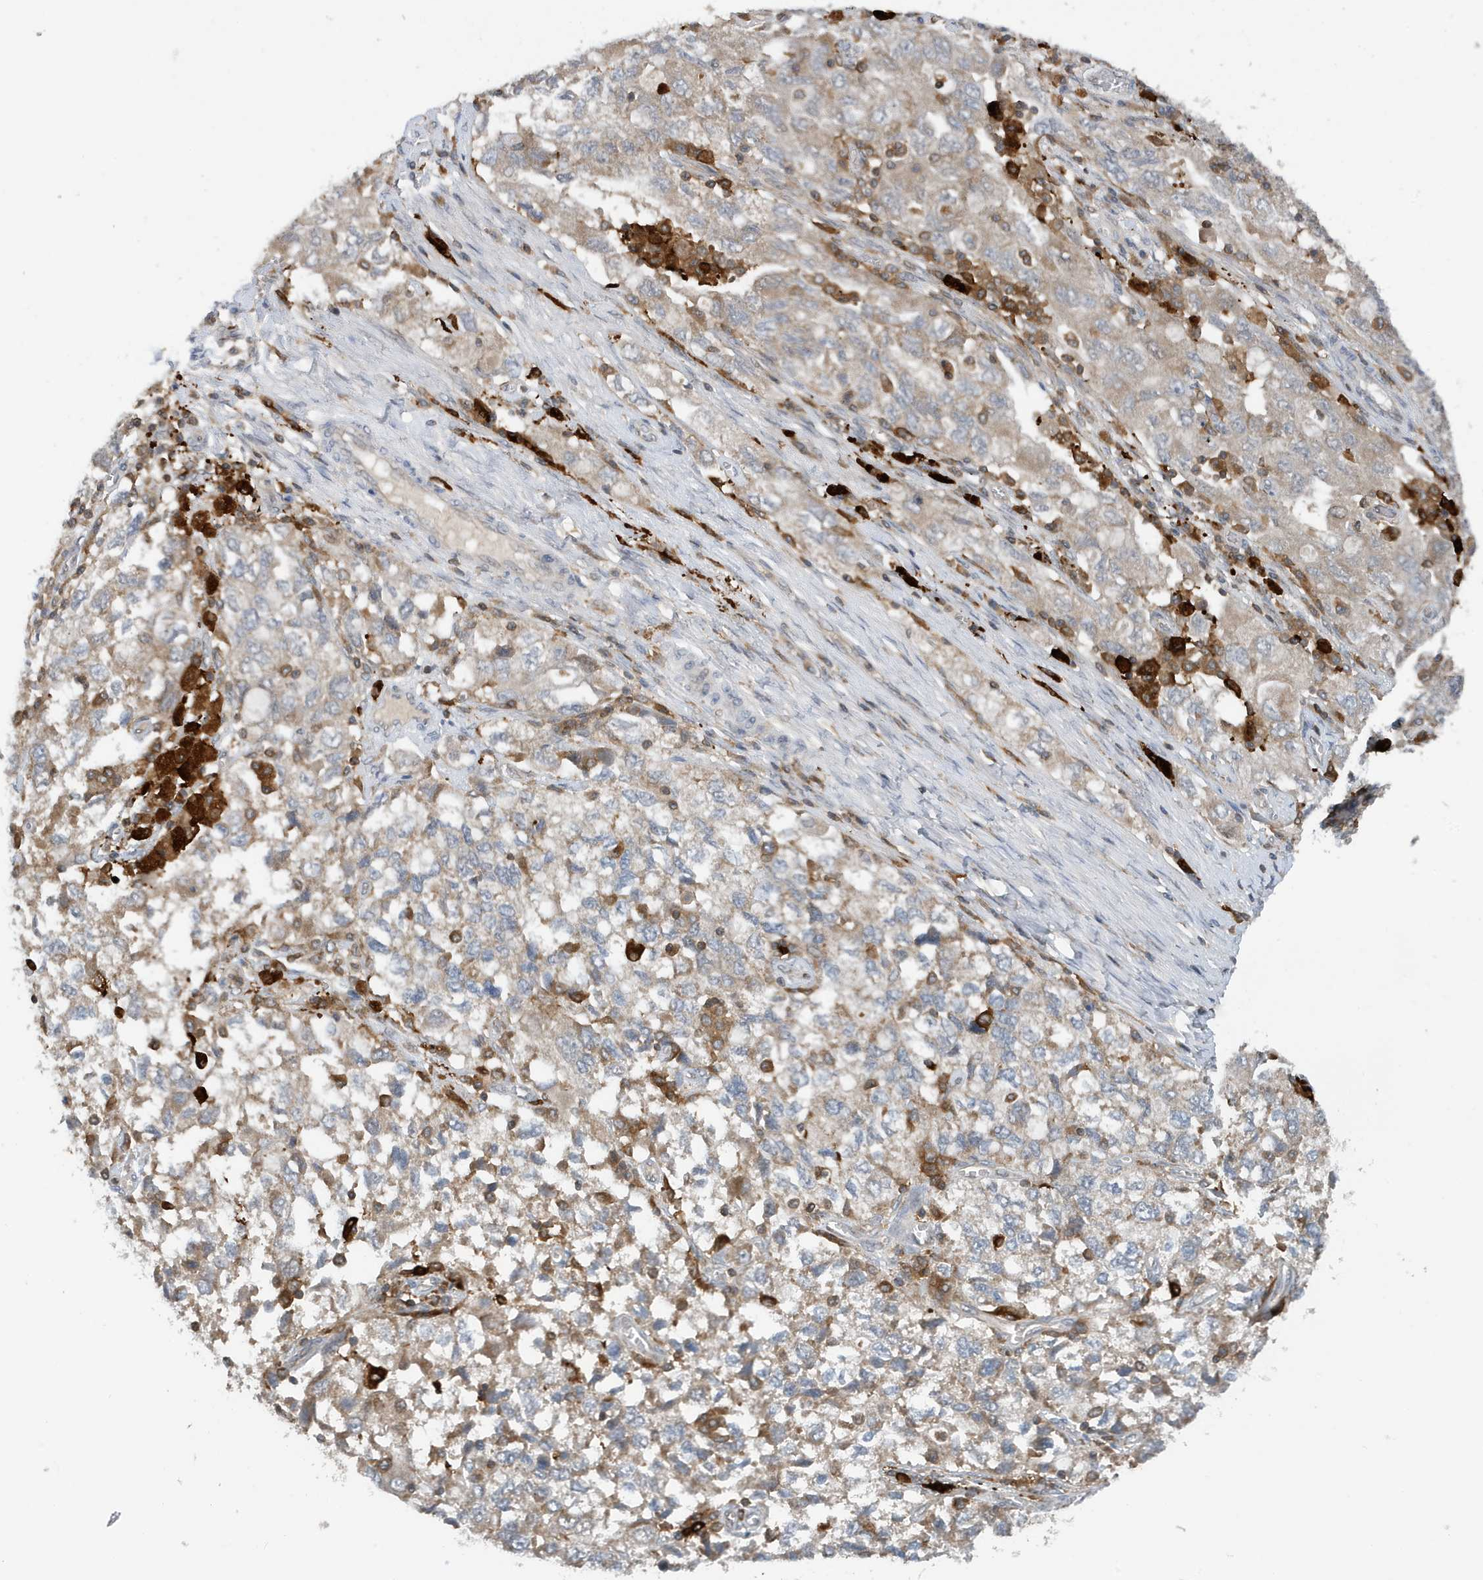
{"staining": {"intensity": "negative", "quantity": "none", "location": "none"}, "tissue": "ovarian cancer", "cell_type": "Tumor cells", "image_type": "cancer", "snomed": [{"axis": "morphology", "description": "Carcinoma, NOS"}, {"axis": "morphology", "description": "Cystadenocarcinoma, serous, NOS"}, {"axis": "topography", "description": "Ovary"}], "caption": "DAB immunohistochemical staining of human carcinoma (ovarian) demonstrates no significant positivity in tumor cells.", "gene": "NSUN3", "patient": {"sex": "female", "age": 69}}